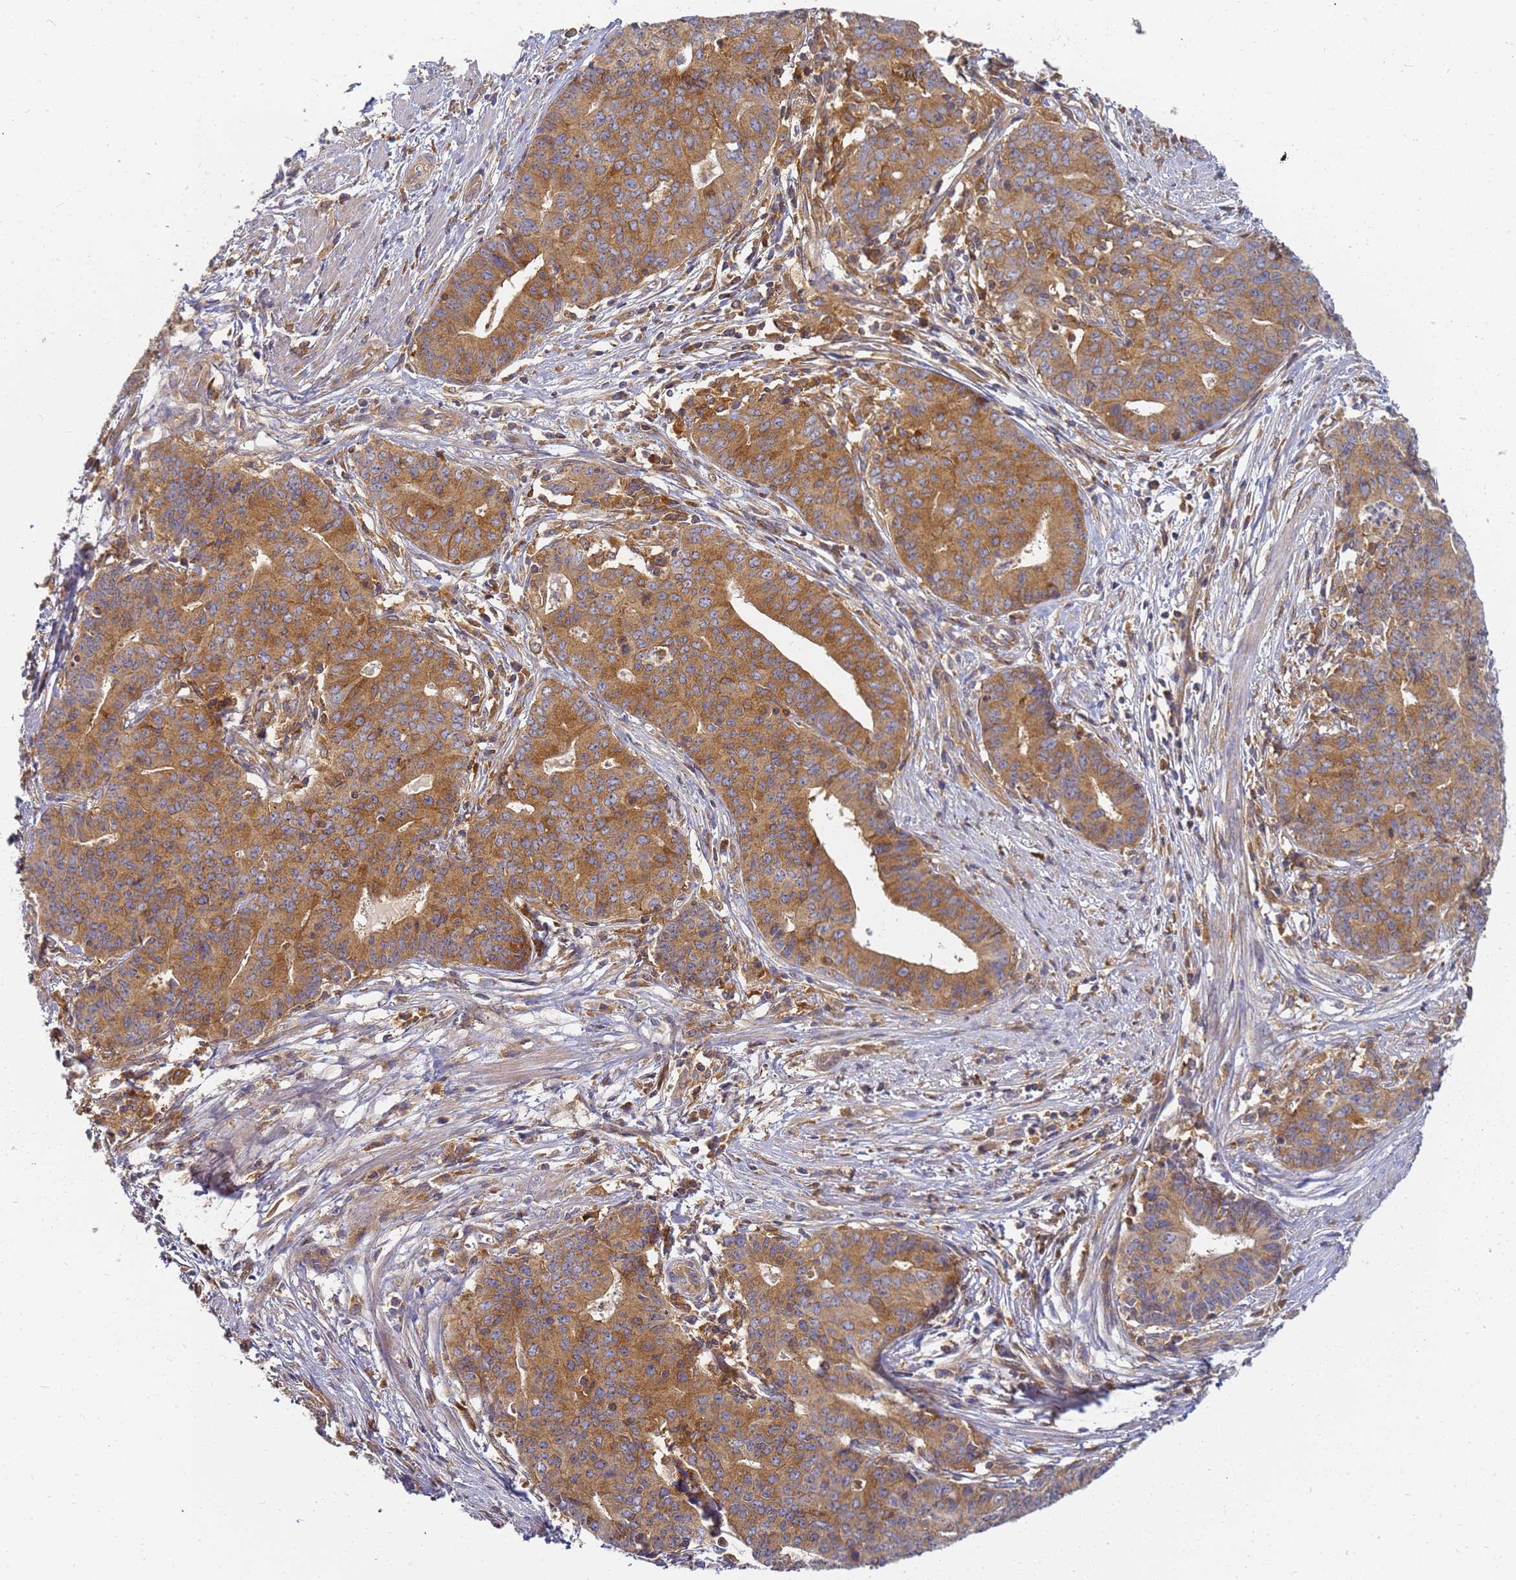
{"staining": {"intensity": "moderate", "quantity": ">75%", "location": "cytoplasmic/membranous"}, "tissue": "endometrial cancer", "cell_type": "Tumor cells", "image_type": "cancer", "snomed": [{"axis": "morphology", "description": "Adenocarcinoma, NOS"}, {"axis": "topography", "description": "Endometrium"}], "caption": "A brown stain labels moderate cytoplasmic/membranous expression of a protein in human endometrial cancer tumor cells.", "gene": "CHM", "patient": {"sex": "female", "age": 59}}